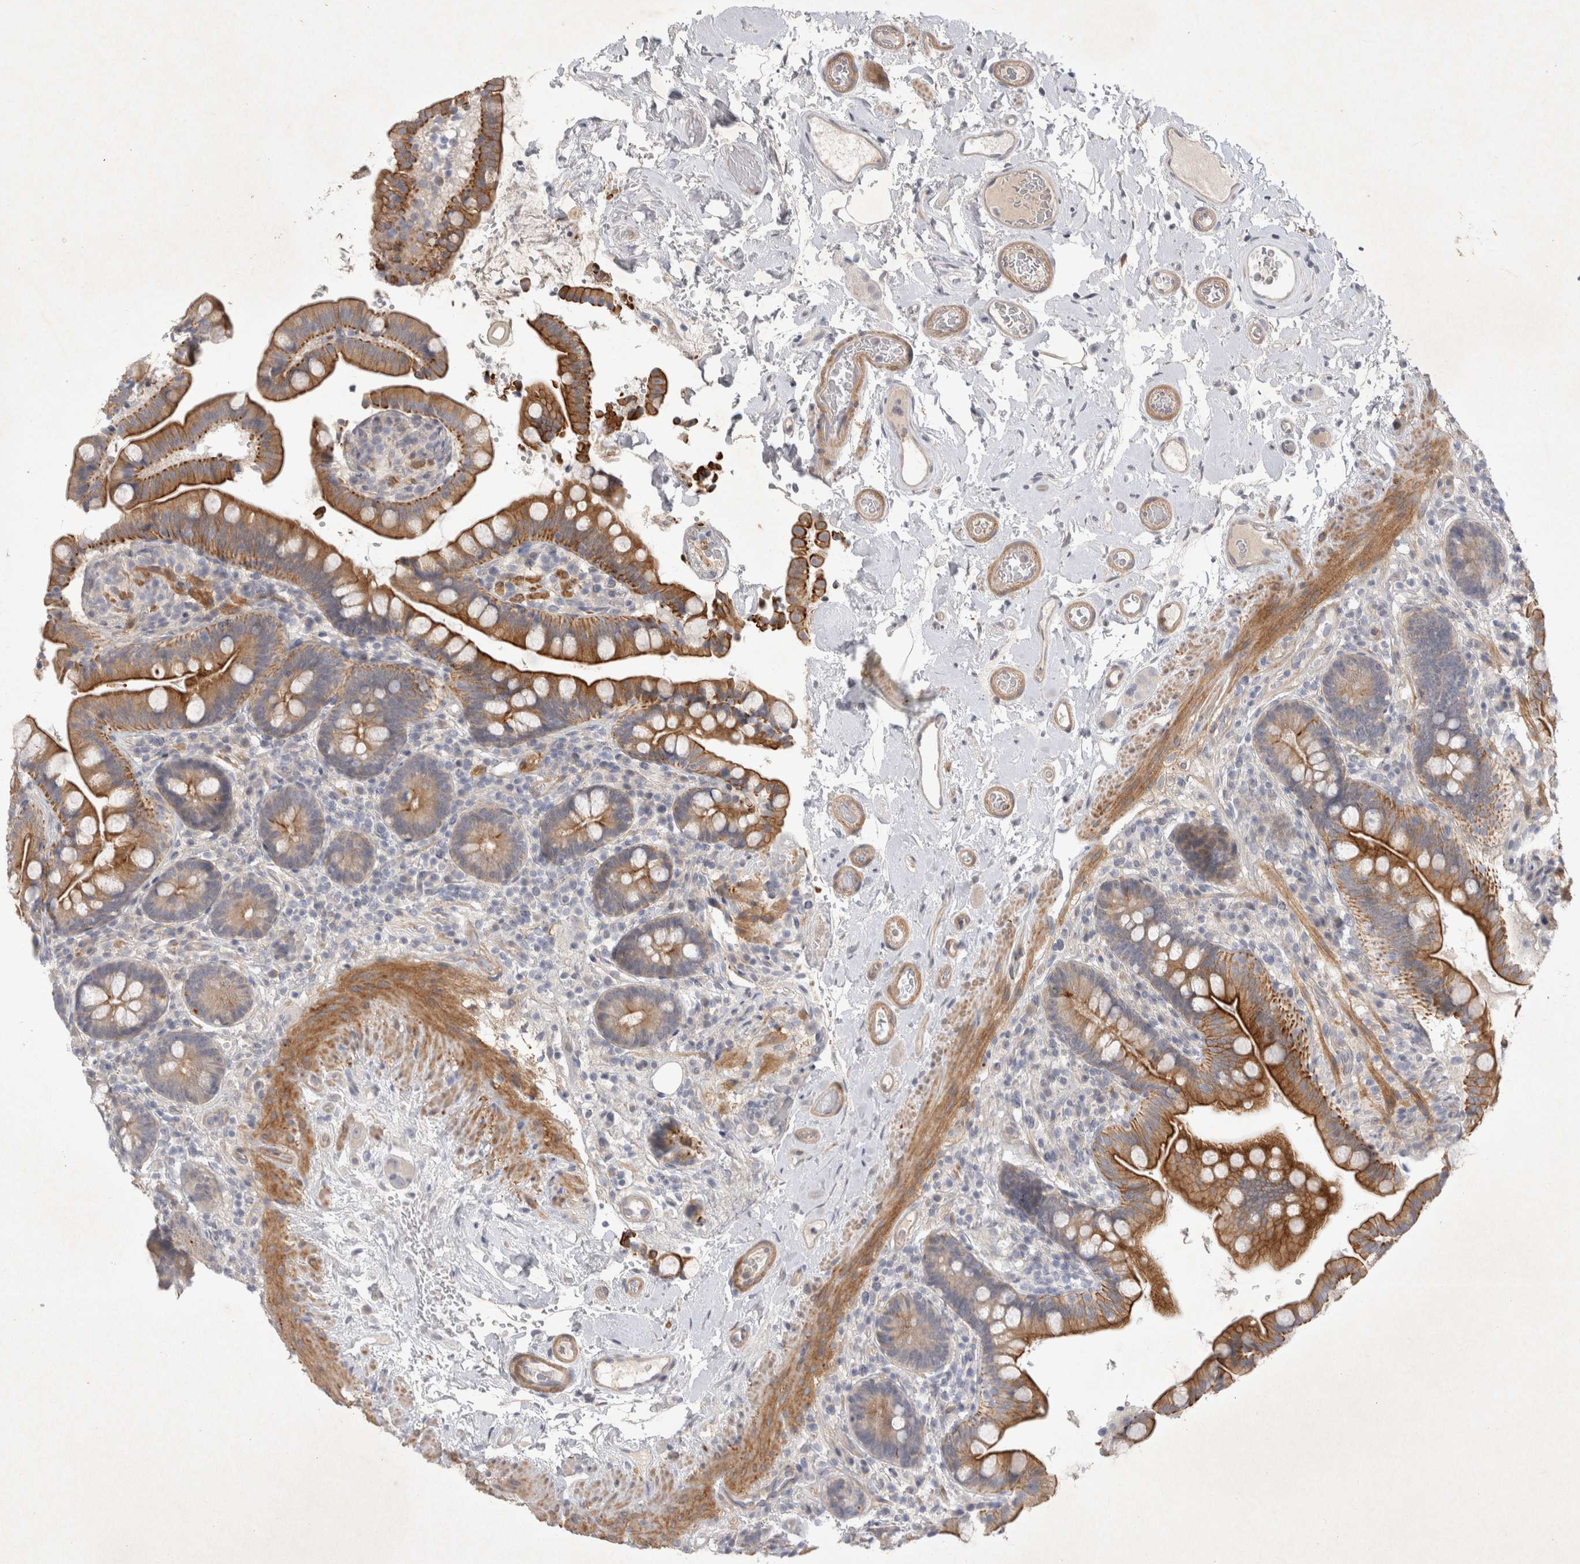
{"staining": {"intensity": "weak", "quantity": ">75%", "location": "cytoplasmic/membranous"}, "tissue": "colon", "cell_type": "Endothelial cells", "image_type": "normal", "snomed": [{"axis": "morphology", "description": "Normal tissue, NOS"}, {"axis": "topography", "description": "Smooth muscle"}, {"axis": "topography", "description": "Colon"}], "caption": "IHC micrograph of normal colon: human colon stained using immunohistochemistry (IHC) exhibits low levels of weak protein expression localized specifically in the cytoplasmic/membranous of endothelial cells, appearing as a cytoplasmic/membranous brown color.", "gene": "BZW2", "patient": {"sex": "male", "age": 73}}